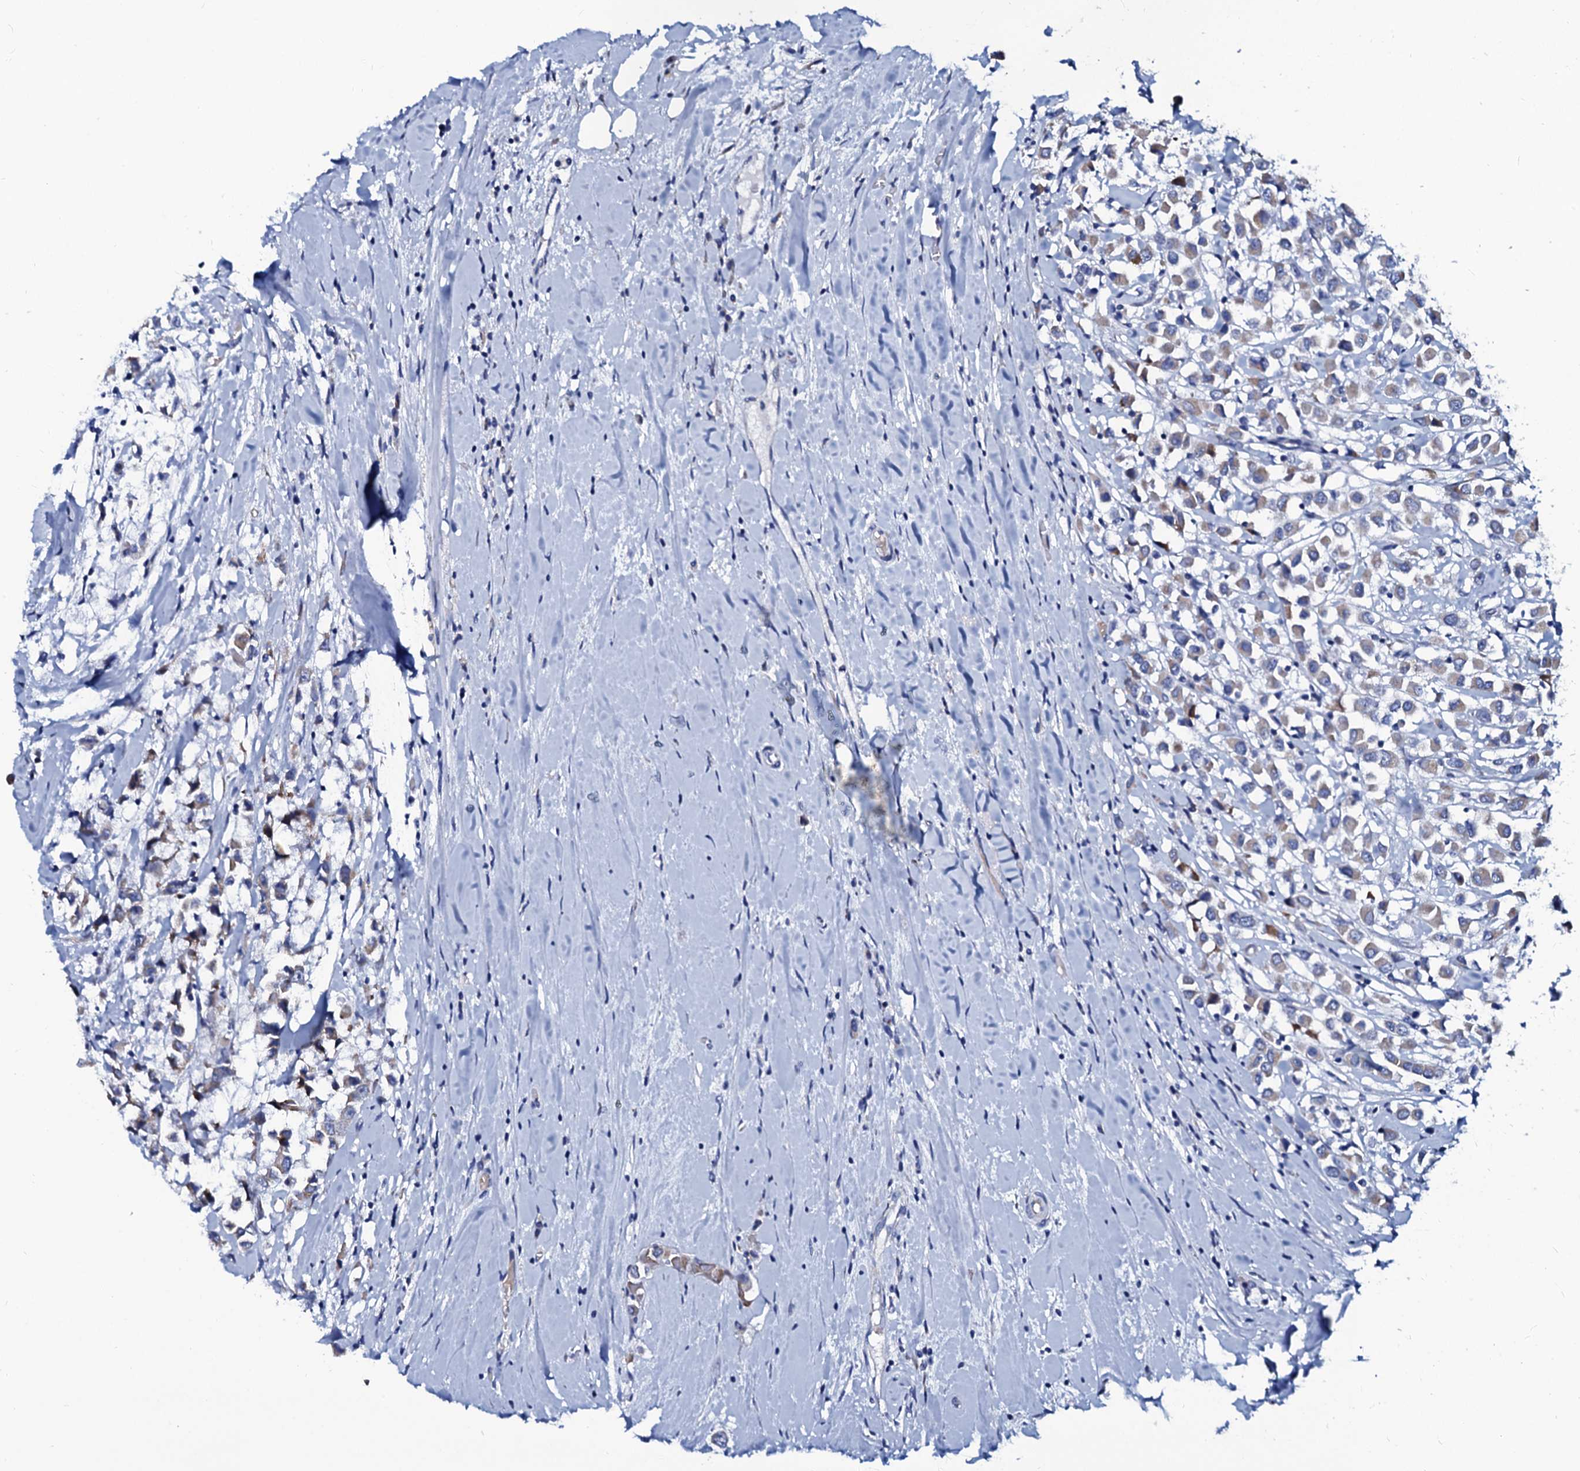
{"staining": {"intensity": "weak", "quantity": "<25%", "location": "cytoplasmic/membranous"}, "tissue": "breast cancer", "cell_type": "Tumor cells", "image_type": "cancer", "snomed": [{"axis": "morphology", "description": "Duct carcinoma"}, {"axis": "topography", "description": "Breast"}], "caption": "An immunohistochemistry image of breast cancer (infiltrating ductal carcinoma) is shown. There is no staining in tumor cells of breast cancer (infiltrating ductal carcinoma).", "gene": "SLC37A4", "patient": {"sex": "female", "age": 61}}